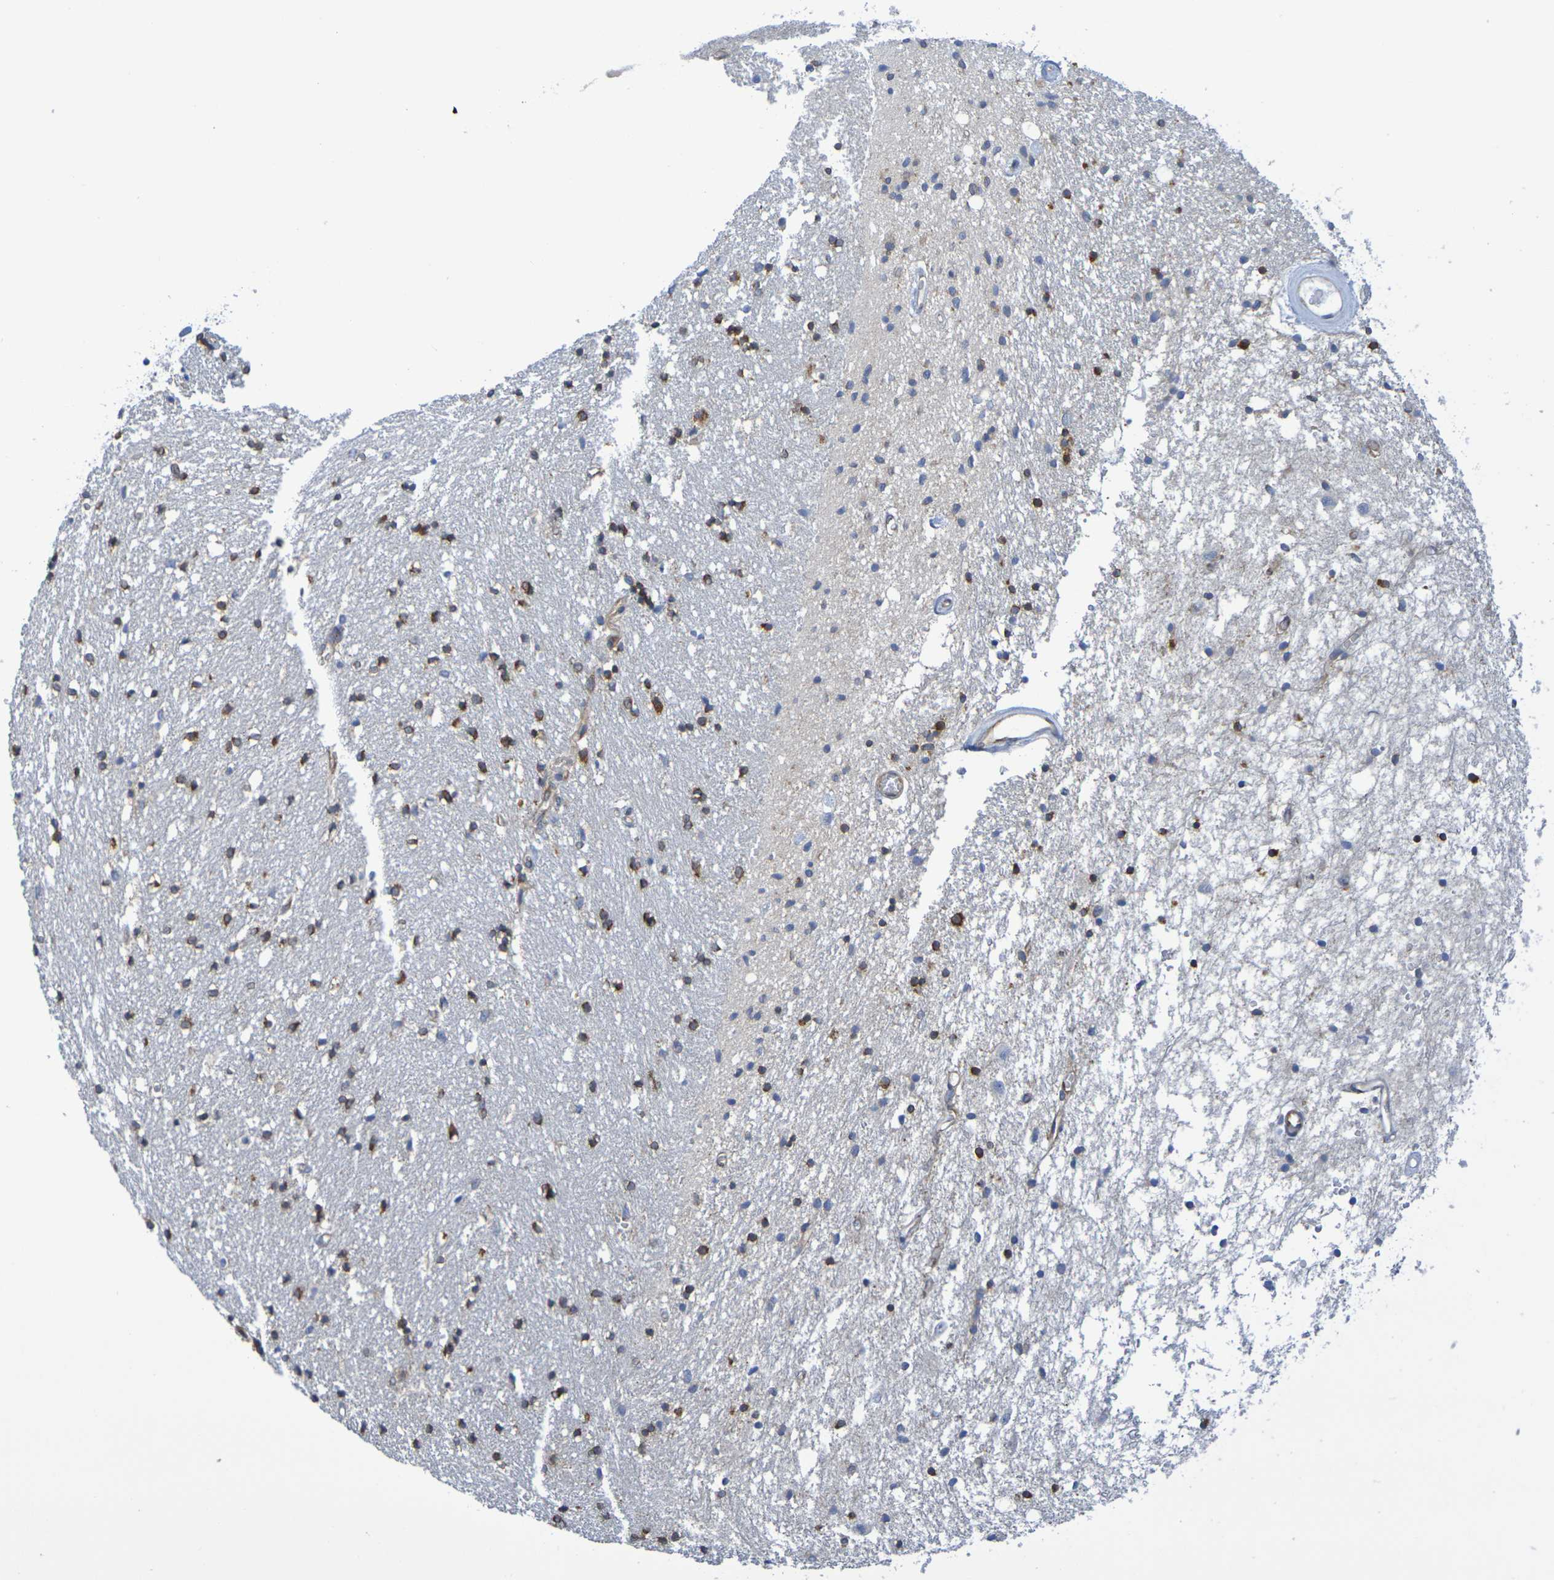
{"staining": {"intensity": "strong", "quantity": "25%-75%", "location": "cytoplasmic/membranous"}, "tissue": "caudate", "cell_type": "Glial cells", "image_type": "normal", "snomed": [{"axis": "morphology", "description": "Normal tissue, NOS"}, {"axis": "topography", "description": "Lateral ventricle wall"}], "caption": "This photomicrograph displays benign caudate stained with IHC to label a protein in brown. The cytoplasmic/membranous of glial cells show strong positivity for the protein. Nuclei are counter-stained blue.", "gene": "TMCC3", "patient": {"sex": "female", "age": 54}}